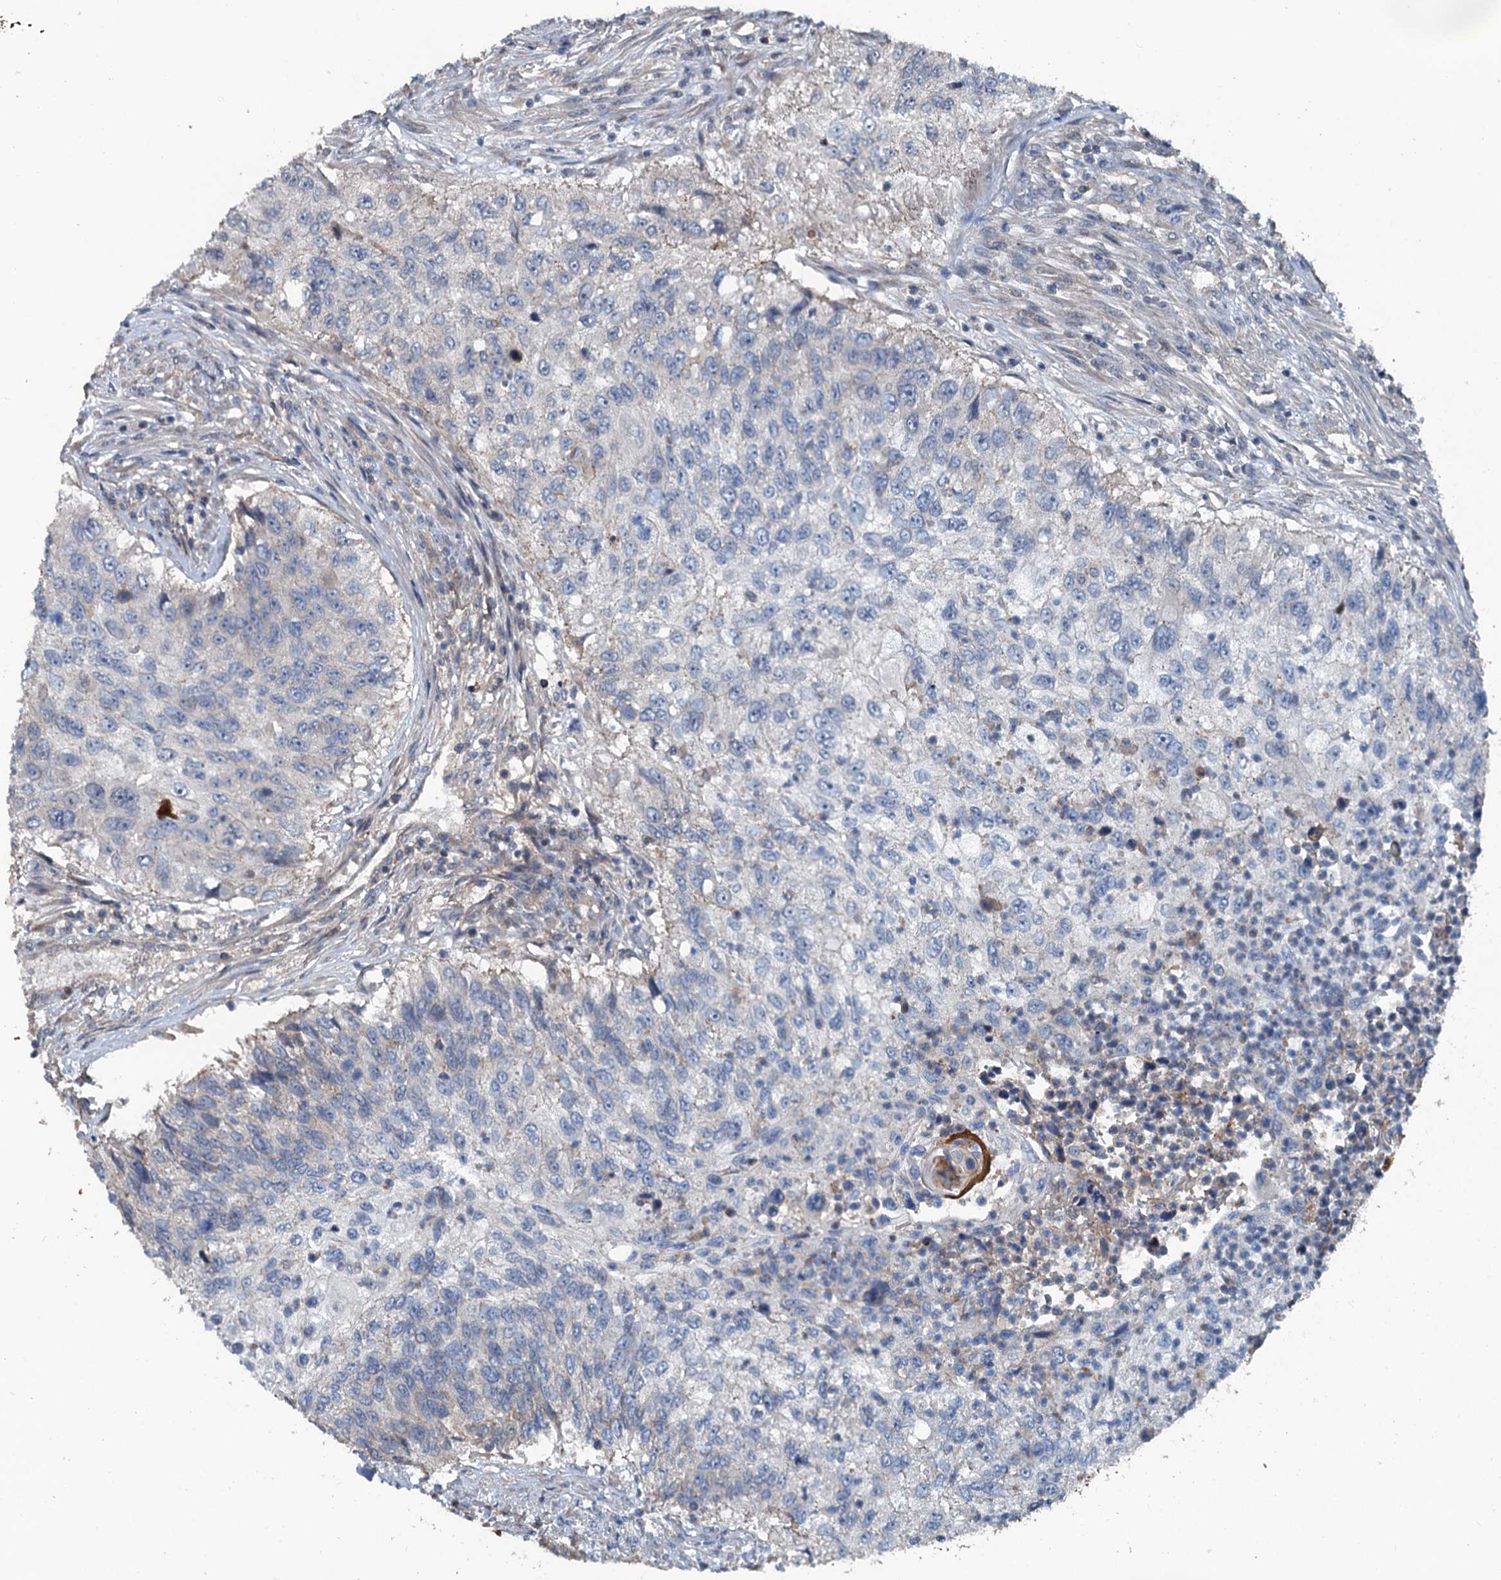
{"staining": {"intensity": "negative", "quantity": "none", "location": "none"}, "tissue": "urothelial cancer", "cell_type": "Tumor cells", "image_type": "cancer", "snomed": [{"axis": "morphology", "description": "Urothelial carcinoma, High grade"}, {"axis": "topography", "description": "Urinary bladder"}], "caption": "Immunohistochemistry of high-grade urothelial carcinoma displays no positivity in tumor cells.", "gene": "TEDC1", "patient": {"sex": "female", "age": 60}}